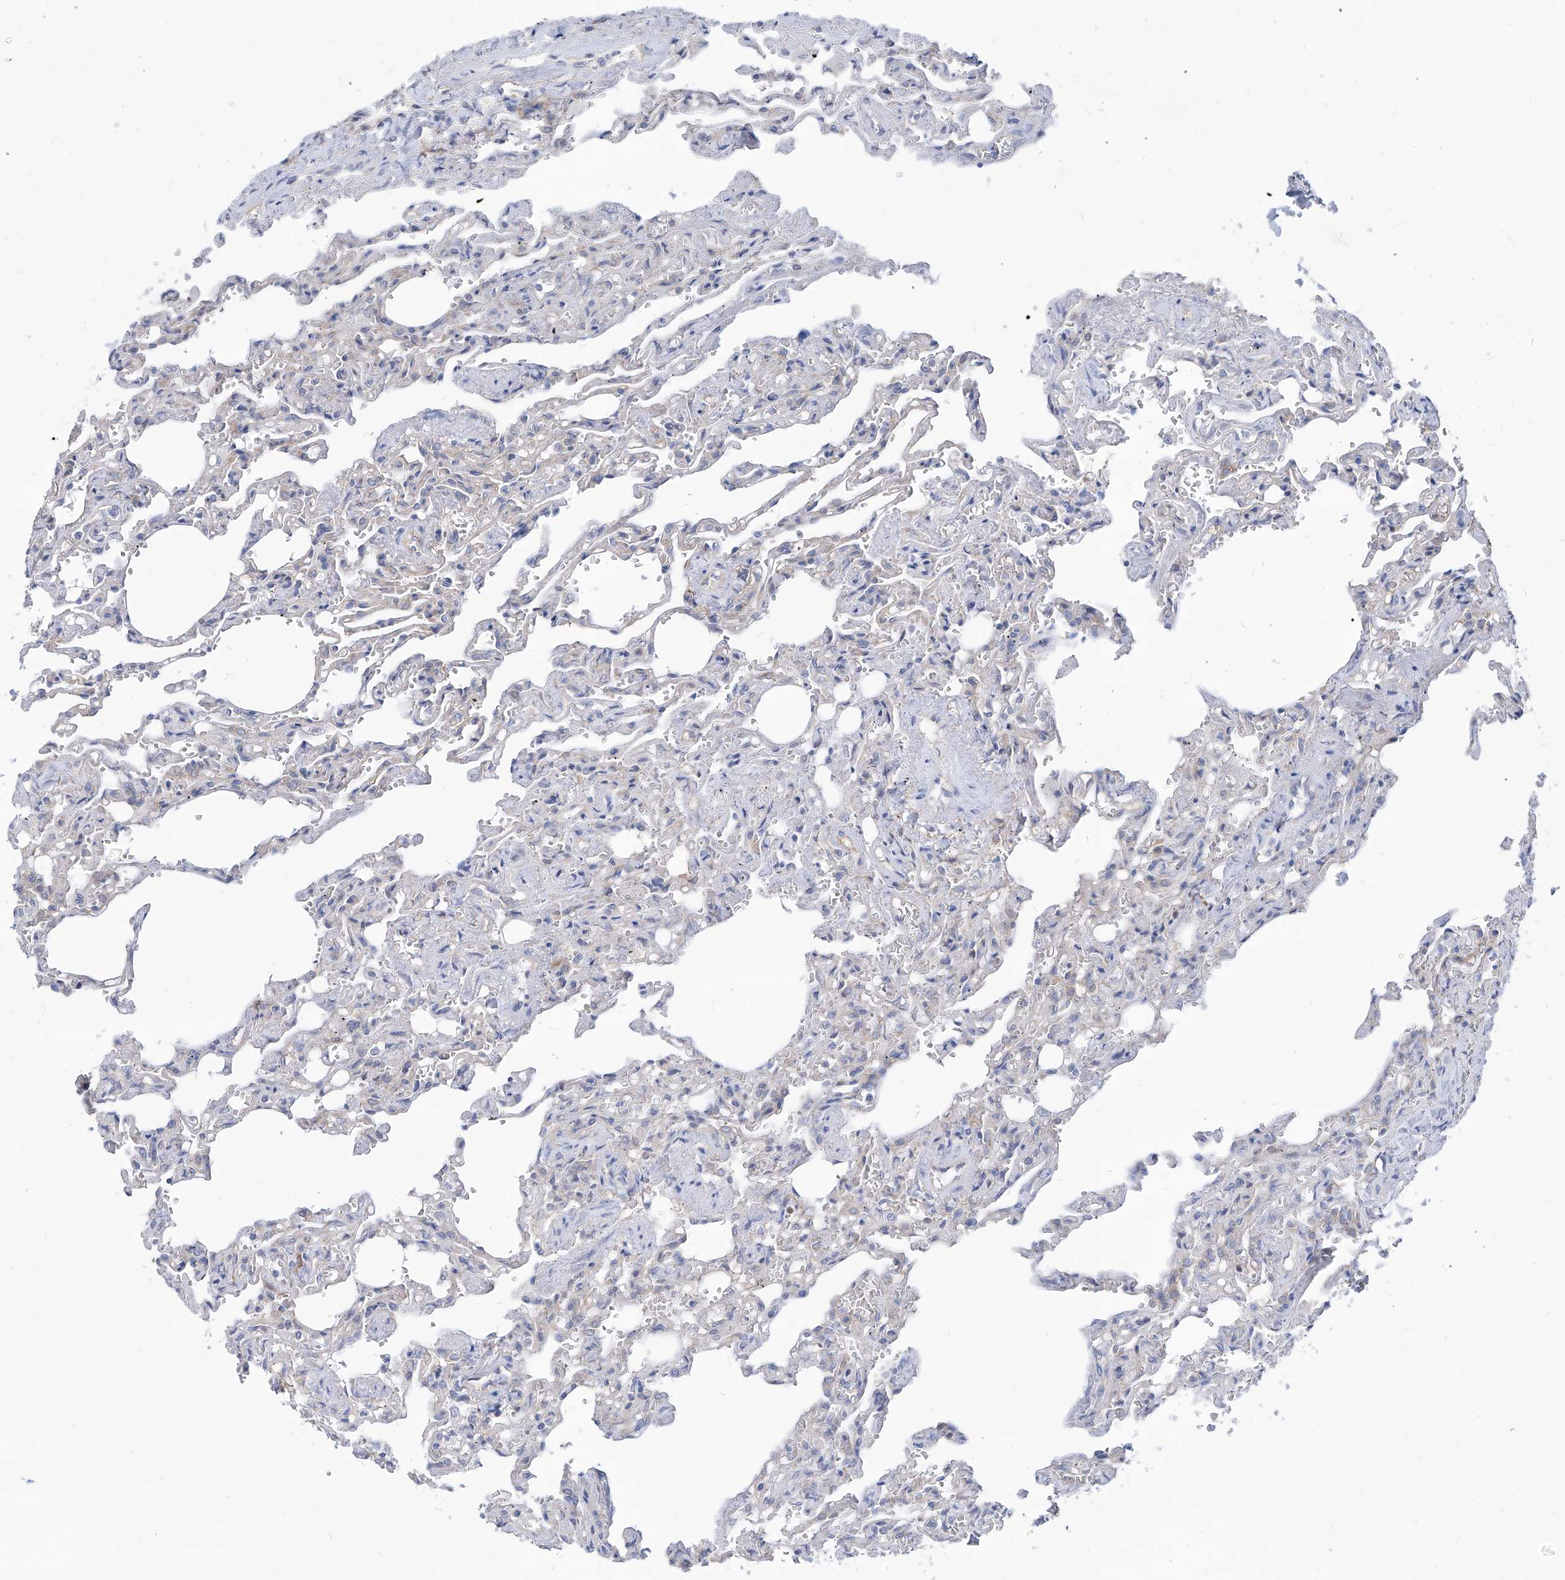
{"staining": {"intensity": "negative", "quantity": "none", "location": "none"}, "tissue": "lung", "cell_type": "Alveolar cells", "image_type": "normal", "snomed": [{"axis": "morphology", "description": "Normal tissue, NOS"}, {"axis": "topography", "description": "Lung"}], "caption": "IHC of benign lung demonstrates no expression in alveolar cells.", "gene": "AKAP10", "patient": {"sex": "male", "age": 21}}